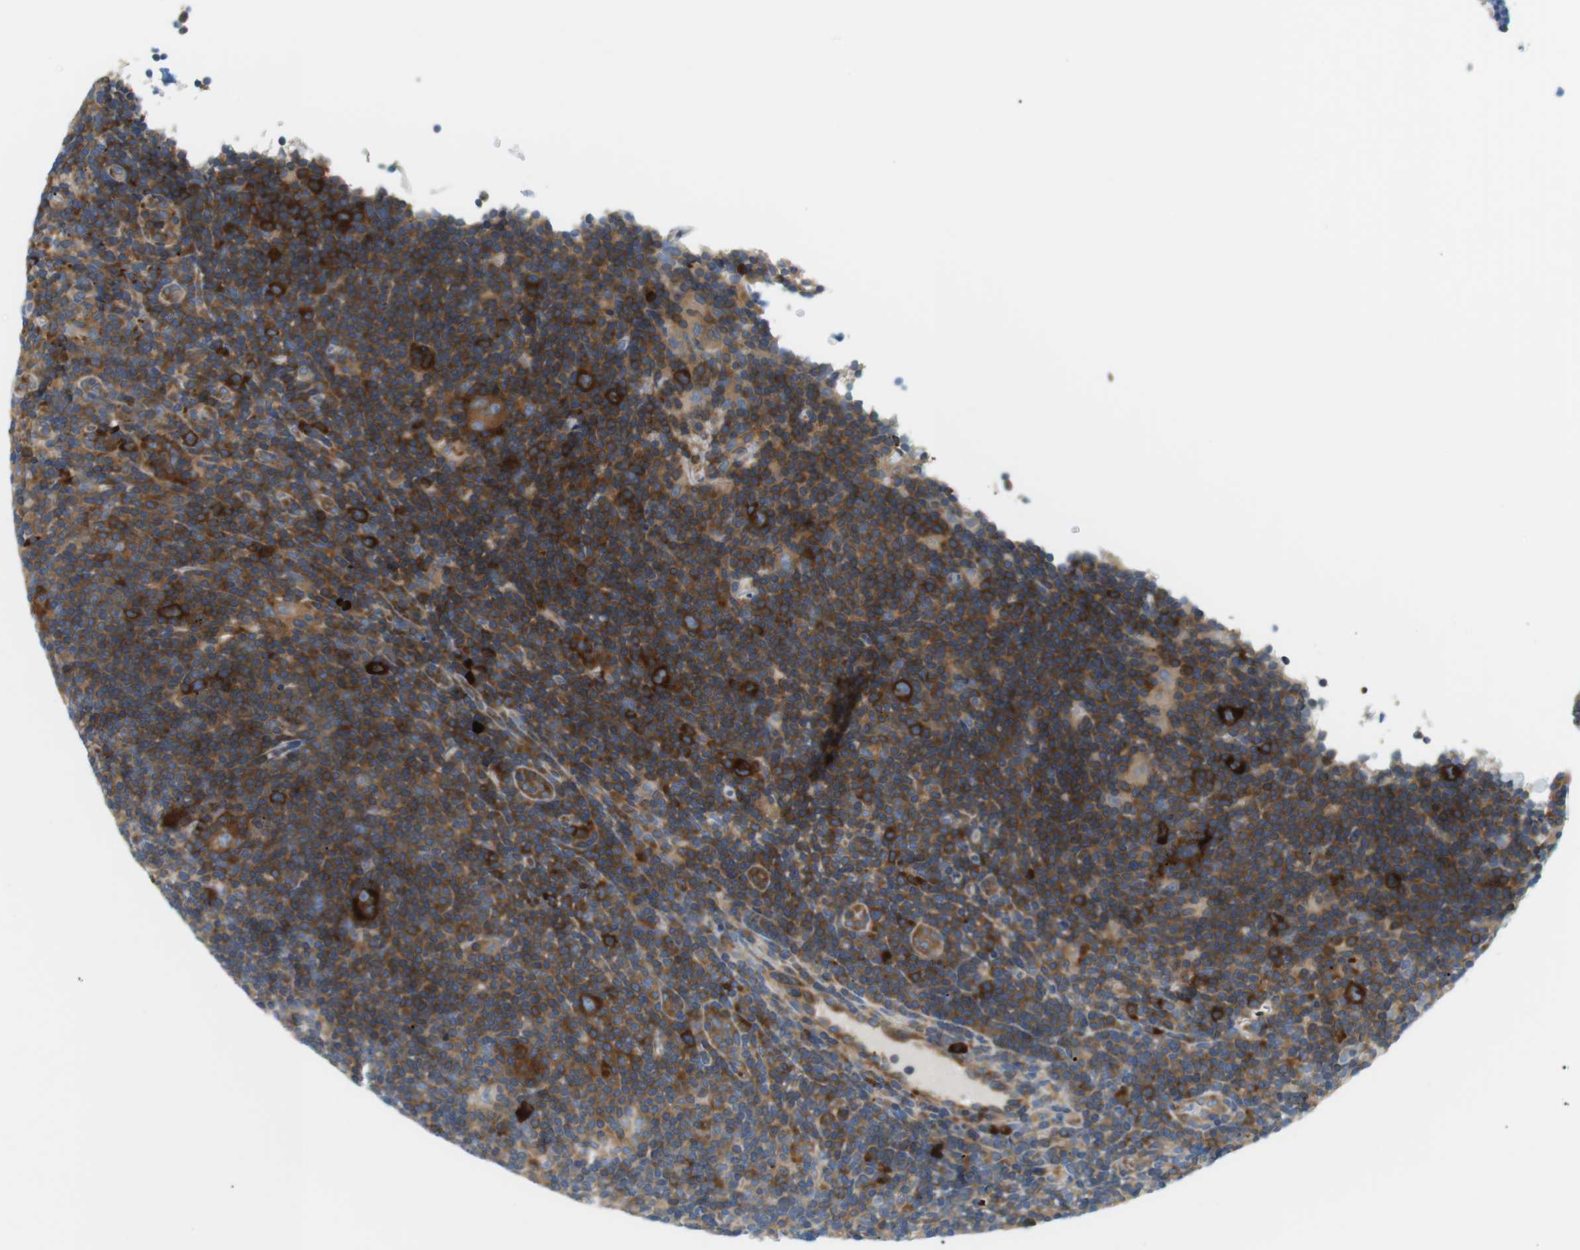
{"staining": {"intensity": "strong", "quantity": ">75%", "location": "cytoplasmic/membranous"}, "tissue": "lymphoma", "cell_type": "Tumor cells", "image_type": "cancer", "snomed": [{"axis": "morphology", "description": "Hodgkin's disease, NOS"}, {"axis": "topography", "description": "Lymph node"}], "caption": "Immunohistochemistry (IHC) staining of lymphoma, which demonstrates high levels of strong cytoplasmic/membranous expression in approximately >75% of tumor cells indicating strong cytoplasmic/membranous protein expression. The staining was performed using DAB (3,3'-diaminobenzidine) (brown) for protein detection and nuclei were counterstained in hematoxylin (blue).", "gene": "TMEM200A", "patient": {"sex": "female", "age": 57}}